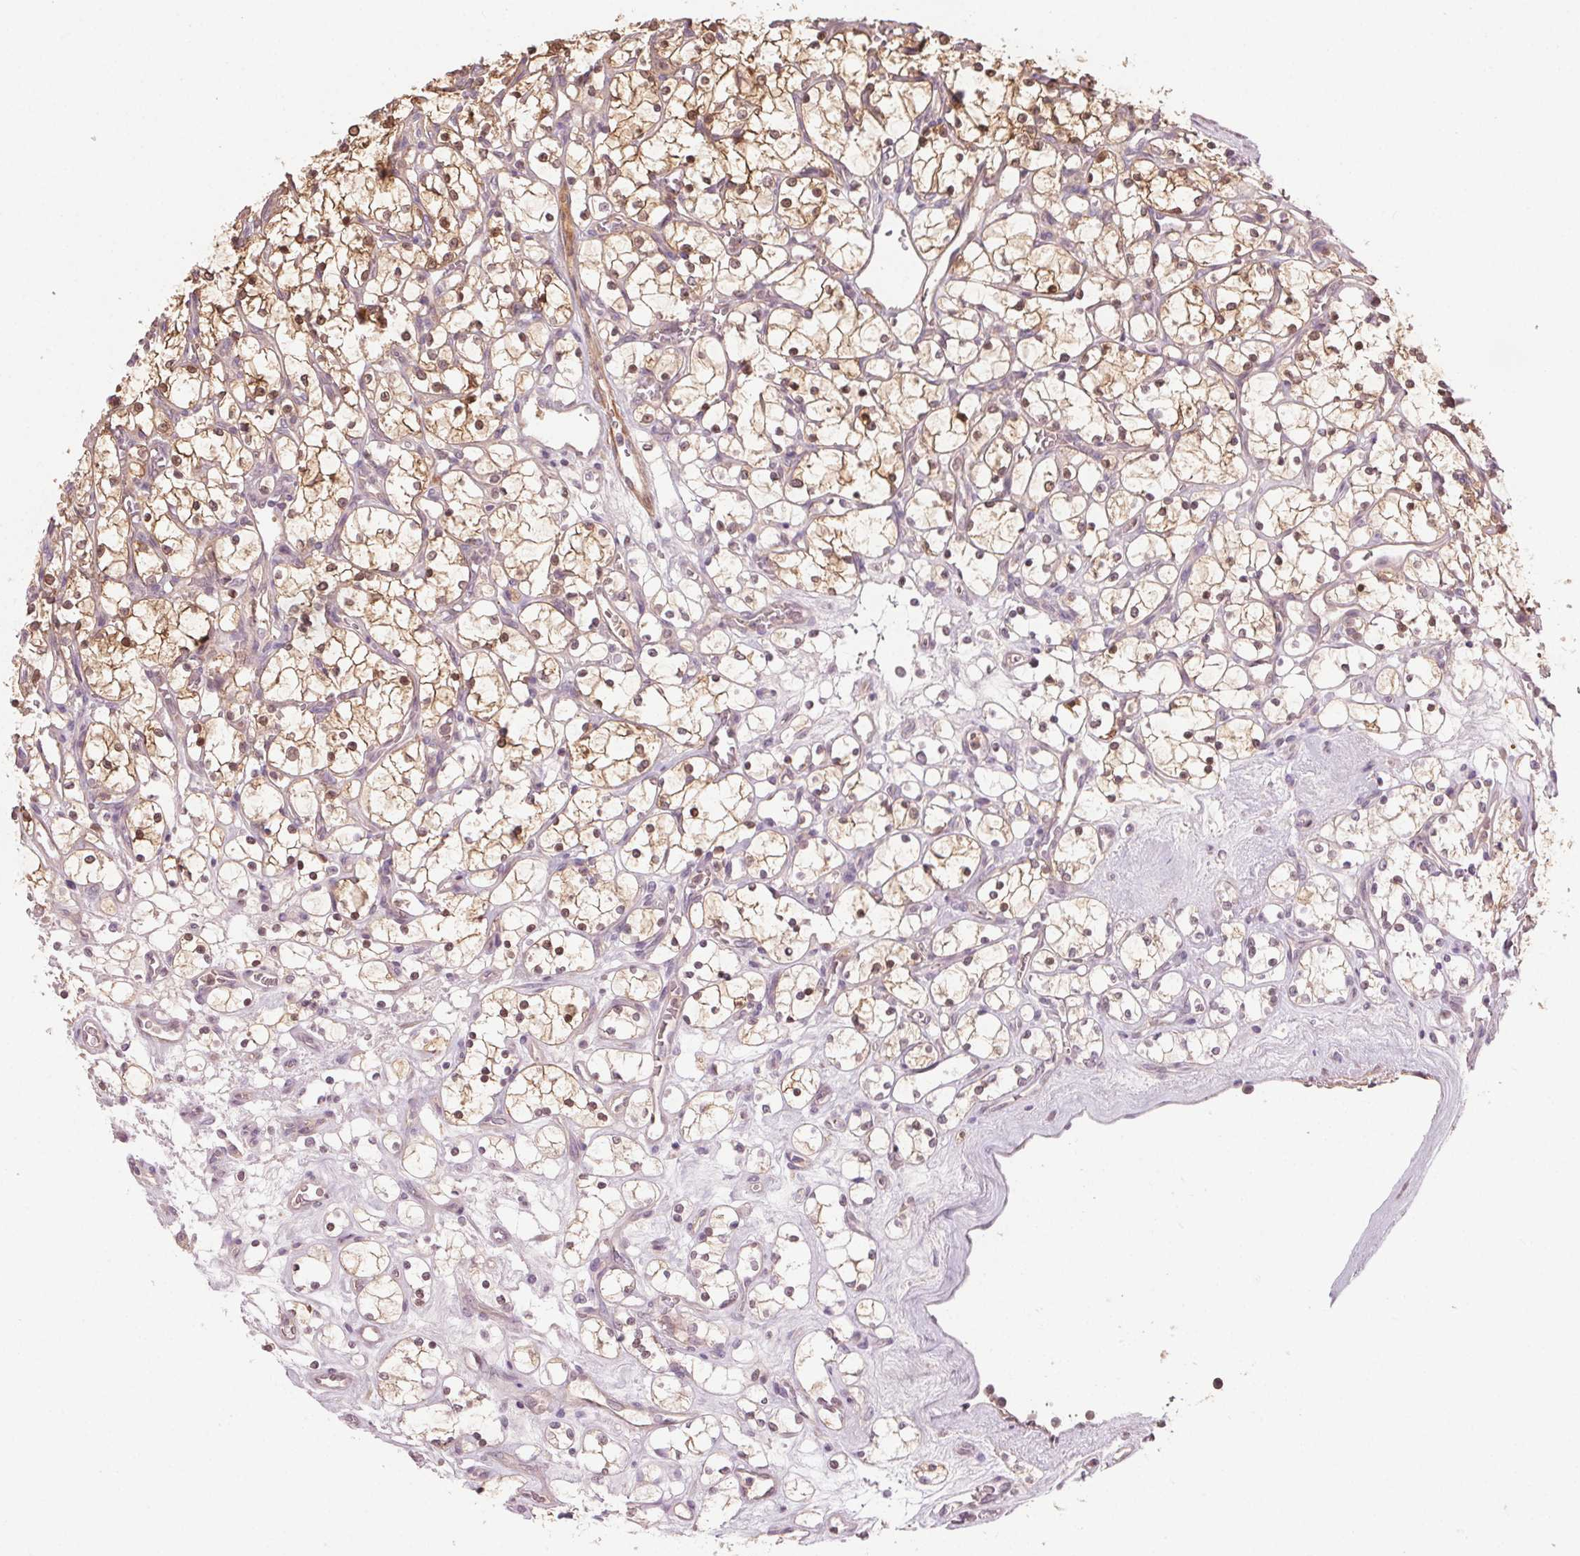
{"staining": {"intensity": "moderate", "quantity": "25%-75%", "location": "cytoplasmic/membranous"}, "tissue": "renal cancer", "cell_type": "Tumor cells", "image_type": "cancer", "snomed": [{"axis": "morphology", "description": "Adenocarcinoma, NOS"}, {"axis": "topography", "description": "Kidney"}], "caption": "DAB (3,3'-diaminobenzidine) immunohistochemical staining of human renal cancer (adenocarcinoma) displays moderate cytoplasmic/membranous protein expression in about 25%-75% of tumor cells.", "gene": "HHLA2", "patient": {"sex": "female", "age": 69}}